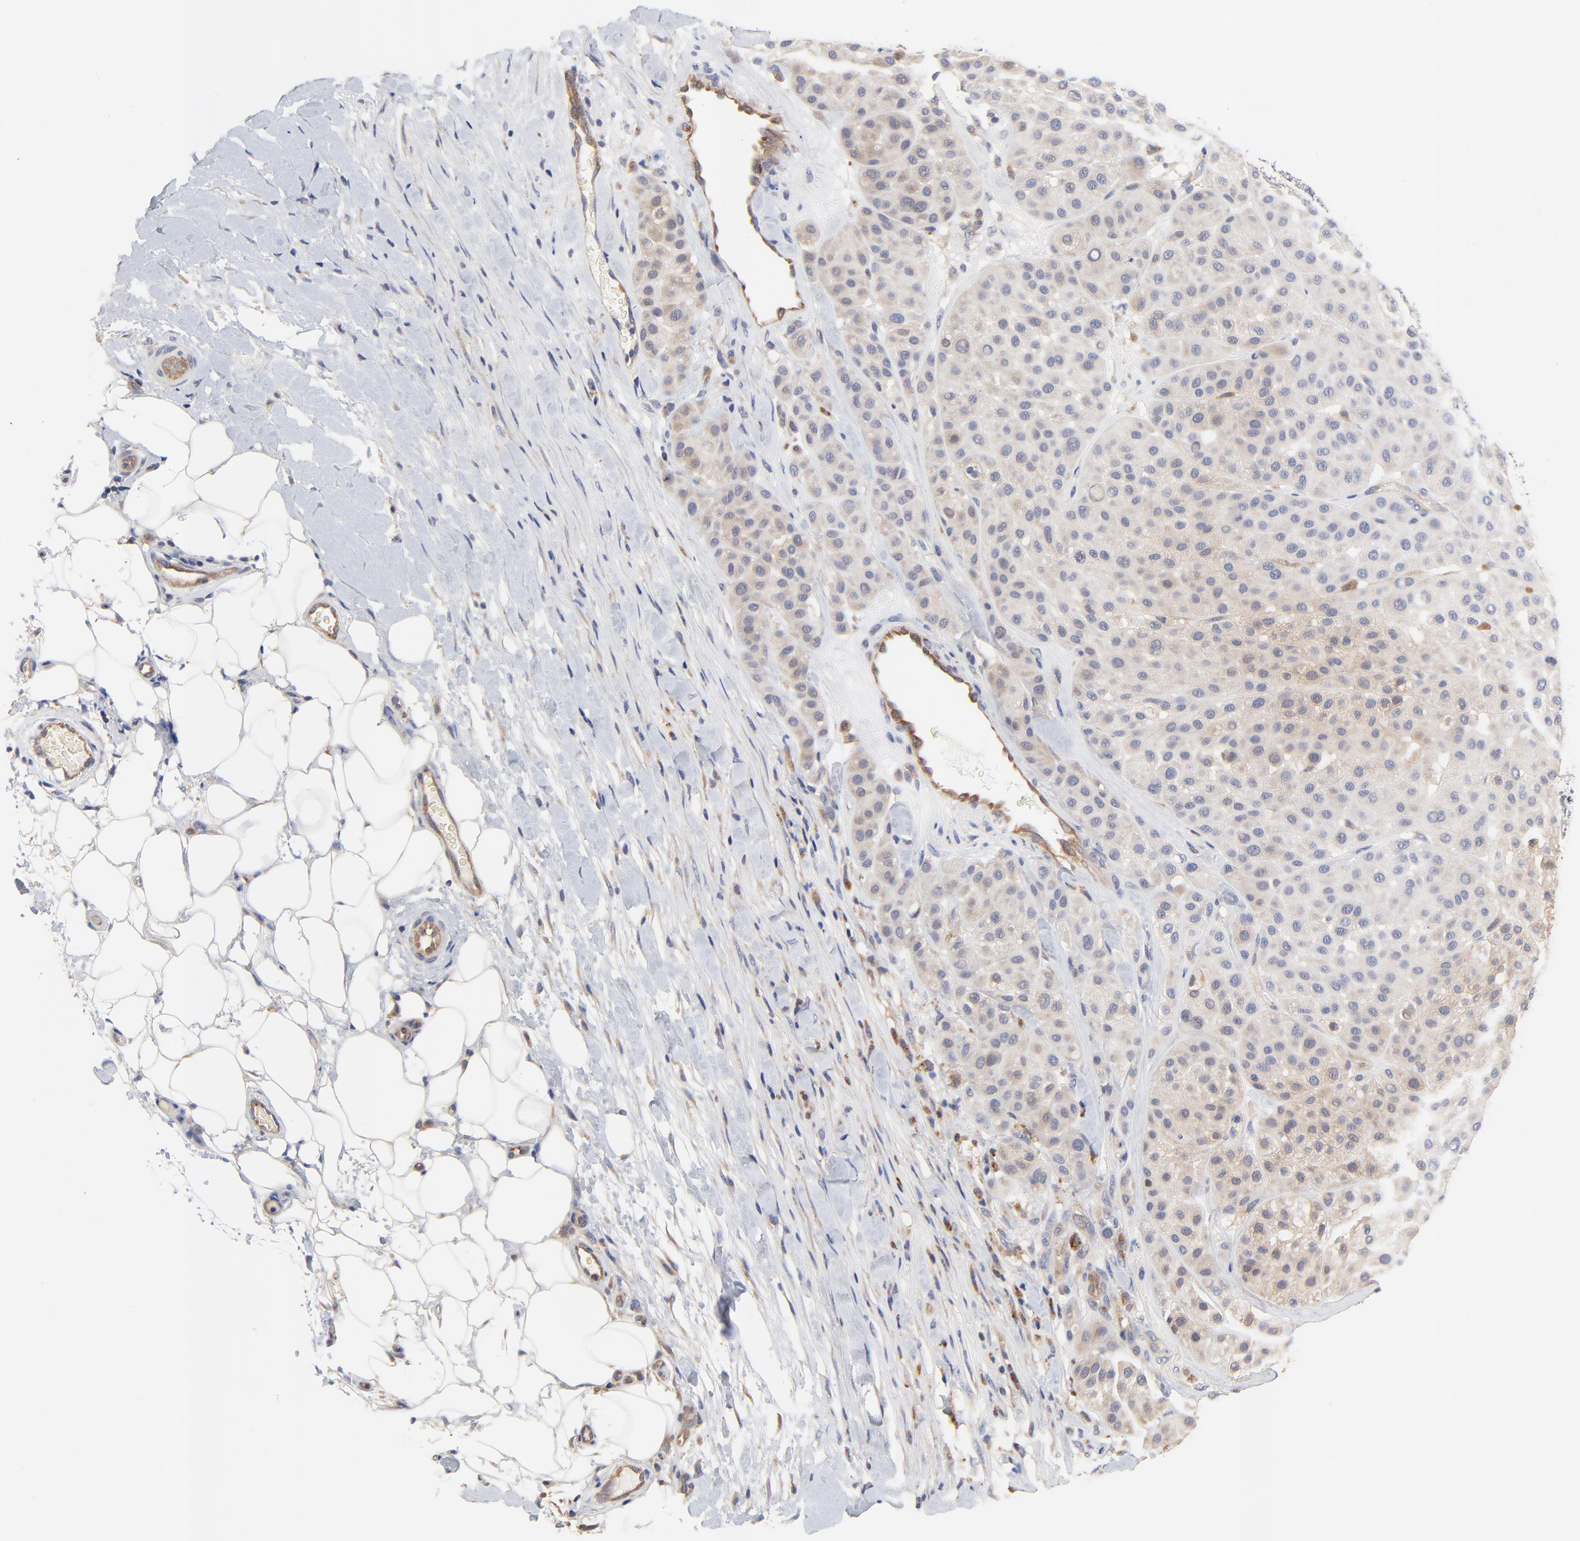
{"staining": {"intensity": "weak", "quantity": "25%-75%", "location": "cytoplasmic/membranous"}, "tissue": "melanoma", "cell_type": "Tumor cells", "image_type": "cancer", "snomed": [{"axis": "morphology", "description": "Normal tissue, NOS"}, {"axis": "morphology", "description": "Malignant melanoma, Metastatic site"}, {"axis": "topography", "description": "Skin"}], "caption": "Immunohistochemistry (DAB) staining of human malignant melanoma (metastatic site) exhibits weak cytoplasmic/membranous protein expression in approximately 25%-75% of tumor cells.", "gene": "FBXL2", "patient": {"sex": "male", "age": 41}}